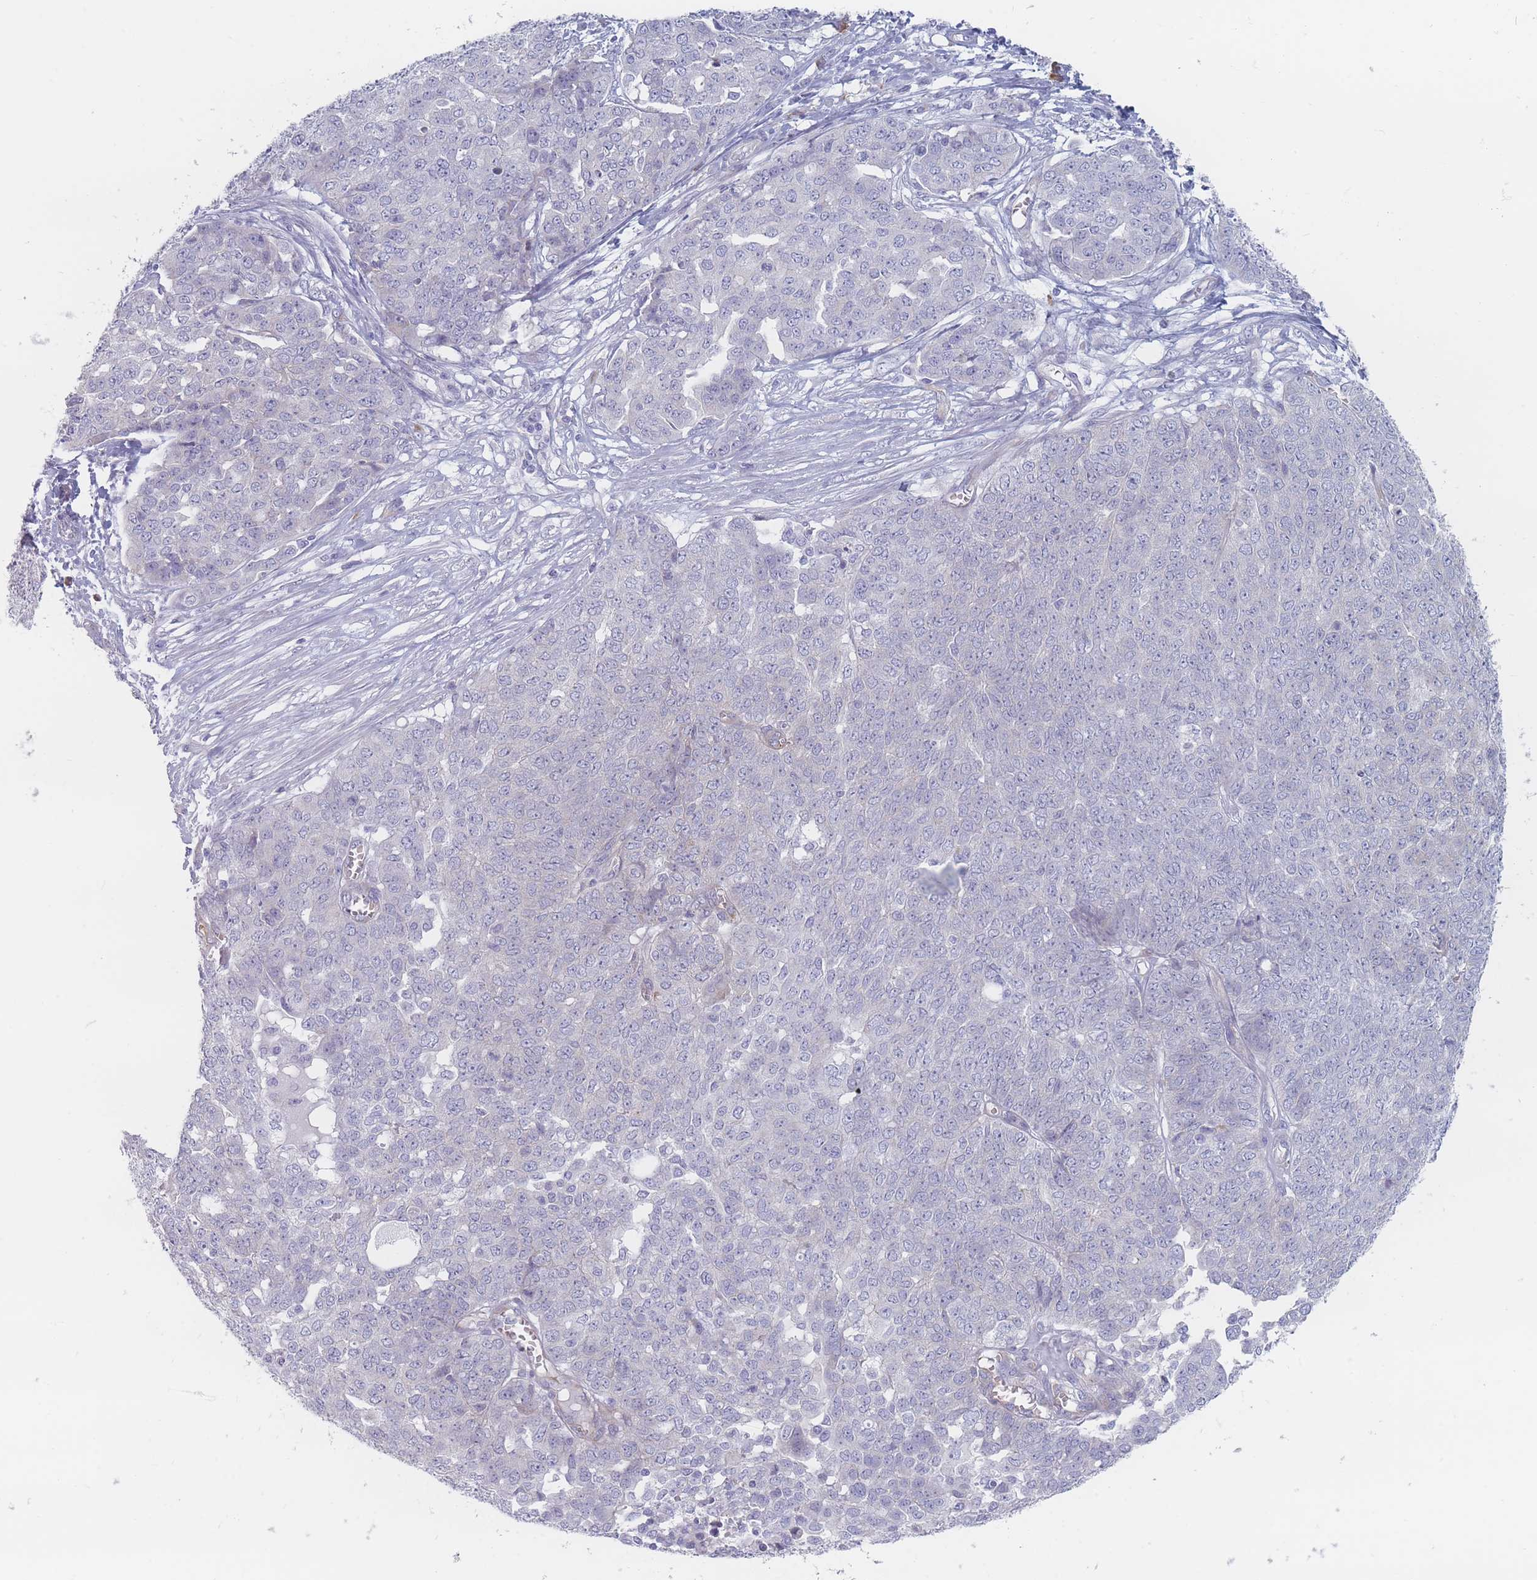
{"staining": {"intensity": "negative", "quantity": "none", "location": "none"}, "tissue": "ovarian cancer", "cell_type": "Tumor cells", "image_type": "cancer", "snomed": [{"axis": "morphology", "description": "Cystadenocarcinoma, serous, NOS"}, {"axis": "topography", "description": "Soft tissue"}, {"axis": "topography", "description": "Ovary"}], "caption": "This micrograph is of serous cystadenocarcinoma (ovarian) stained with IHC to label a protein in brown with the nuclei are counter-stained blue. There is no expression in tumor cells. (DAB immunohistochemistry (IHC) with hematoxylin counter stain).", "gene": "ERBIN", "patient": {"sex": "female", "age": 57}}